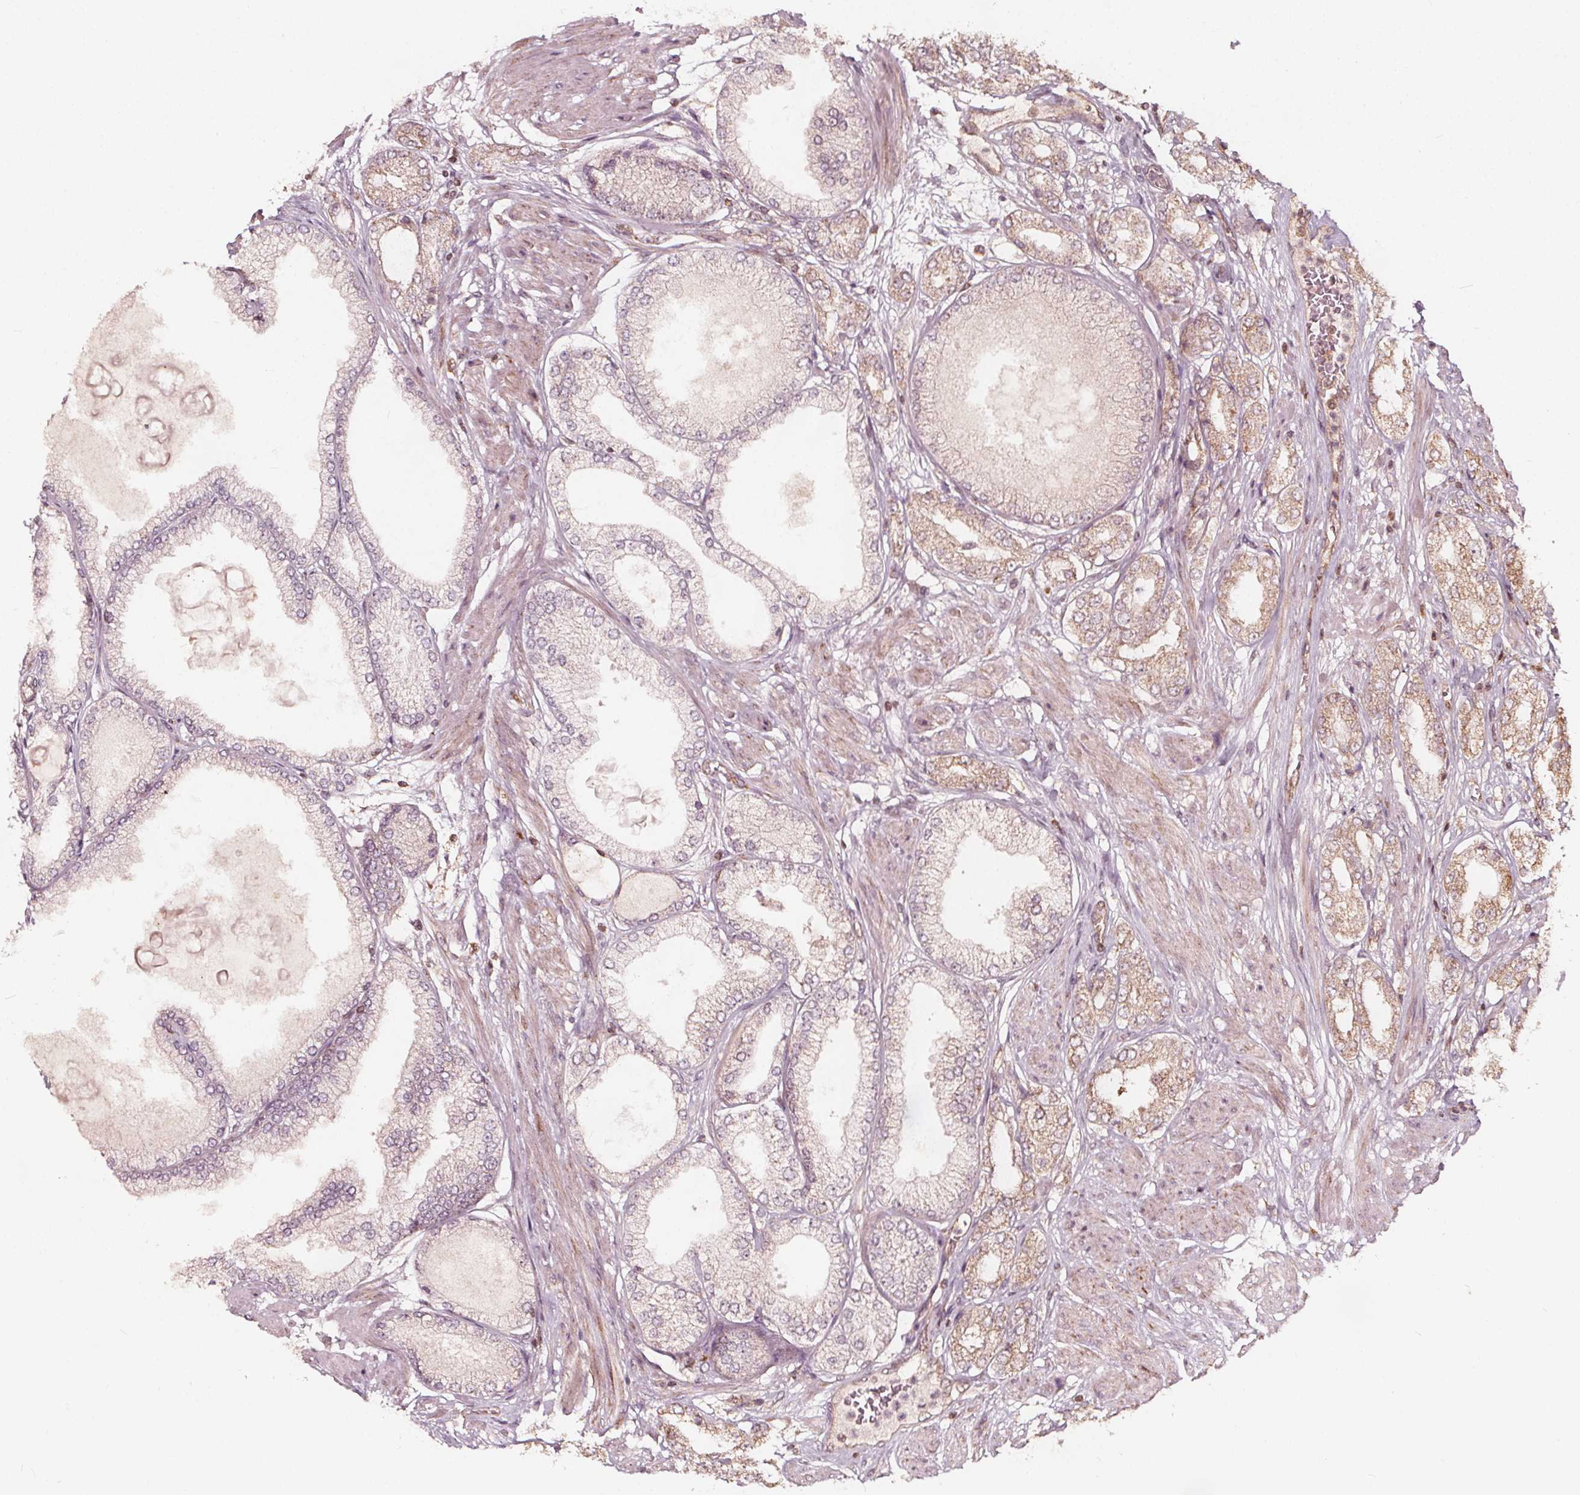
{"staining": {"intensity": "weak", "quantity": ">75%", "location": "cytoplasmic/membranous"}, "tissue": "prostate cancer", "cell_type": "Tumor cells", "image_type": "cancer", "snomed": [{"axis": "morphology", "description": "Adenocarcinoma, High grade"}, {"axis": "topography", "description": "Prostate"}], "caption": "Human prostate high-grade adenocarcinoma stained with a brown dye reveals weak cytoplasmic/membranous positive positivity in about >75% of tumor cells.", "gene": "AIP", "patient": {"sex": "male", "age": 68}}